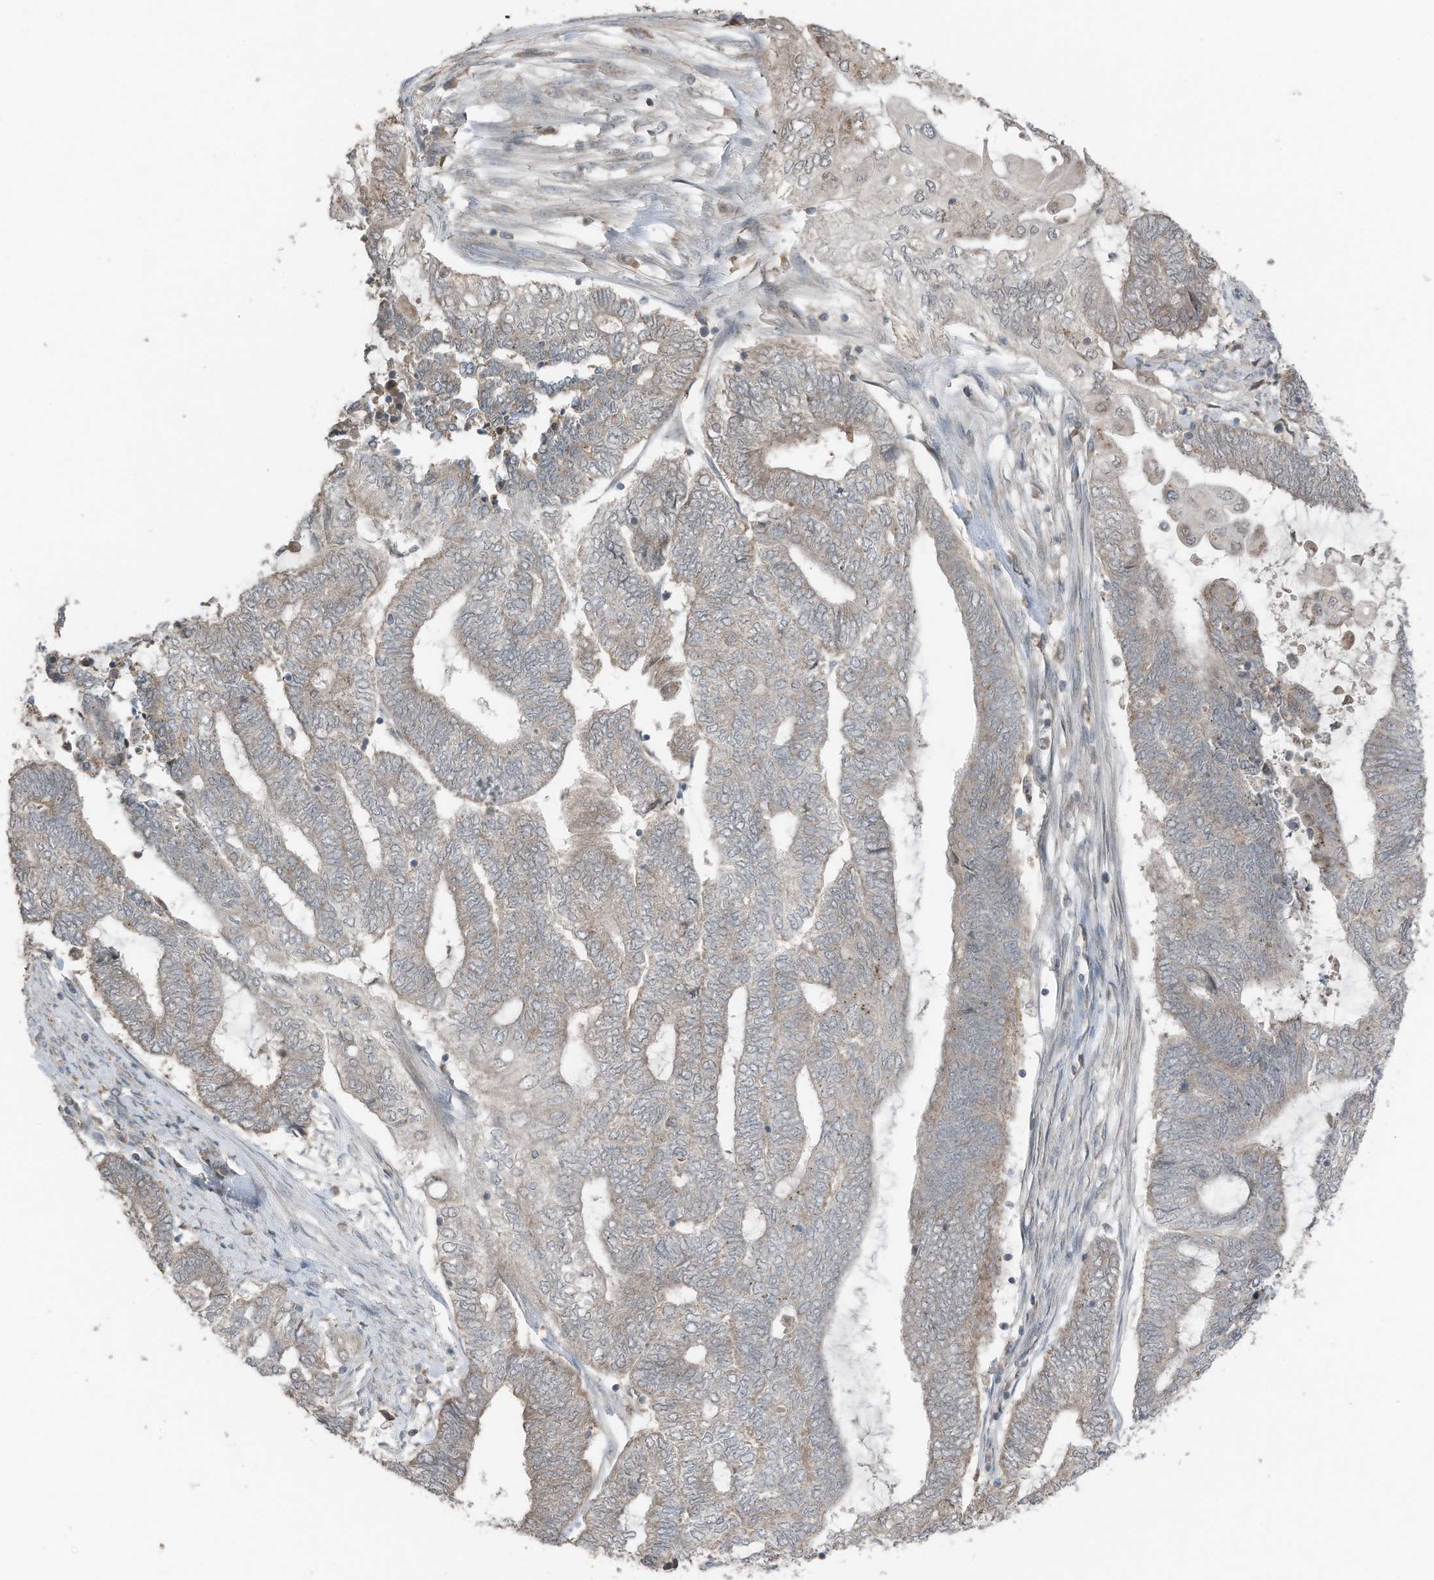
{"staining": {"intensity": "weak", "quantity": "<25%", "location": "cytoplasmic/membranous"}, "tissue": "endometrial cancer", "cell_type": "Tumor cells", "image_type": "cancer", "snomed": [{"axis": "morphology", "description": "Adenocarcinoma, NOS"}, {"axis": "topography", "description": "Uterus"}, {"axis": "topography", "description": "Endometrium"}], "caption": "IHC micrograph of adenocarcinoma (endometrial) stained for a protein (brown), which displays no expression in tumor cells.", "gene": "TXNDC9", "patient": {"sex": "female", "age": 70}}